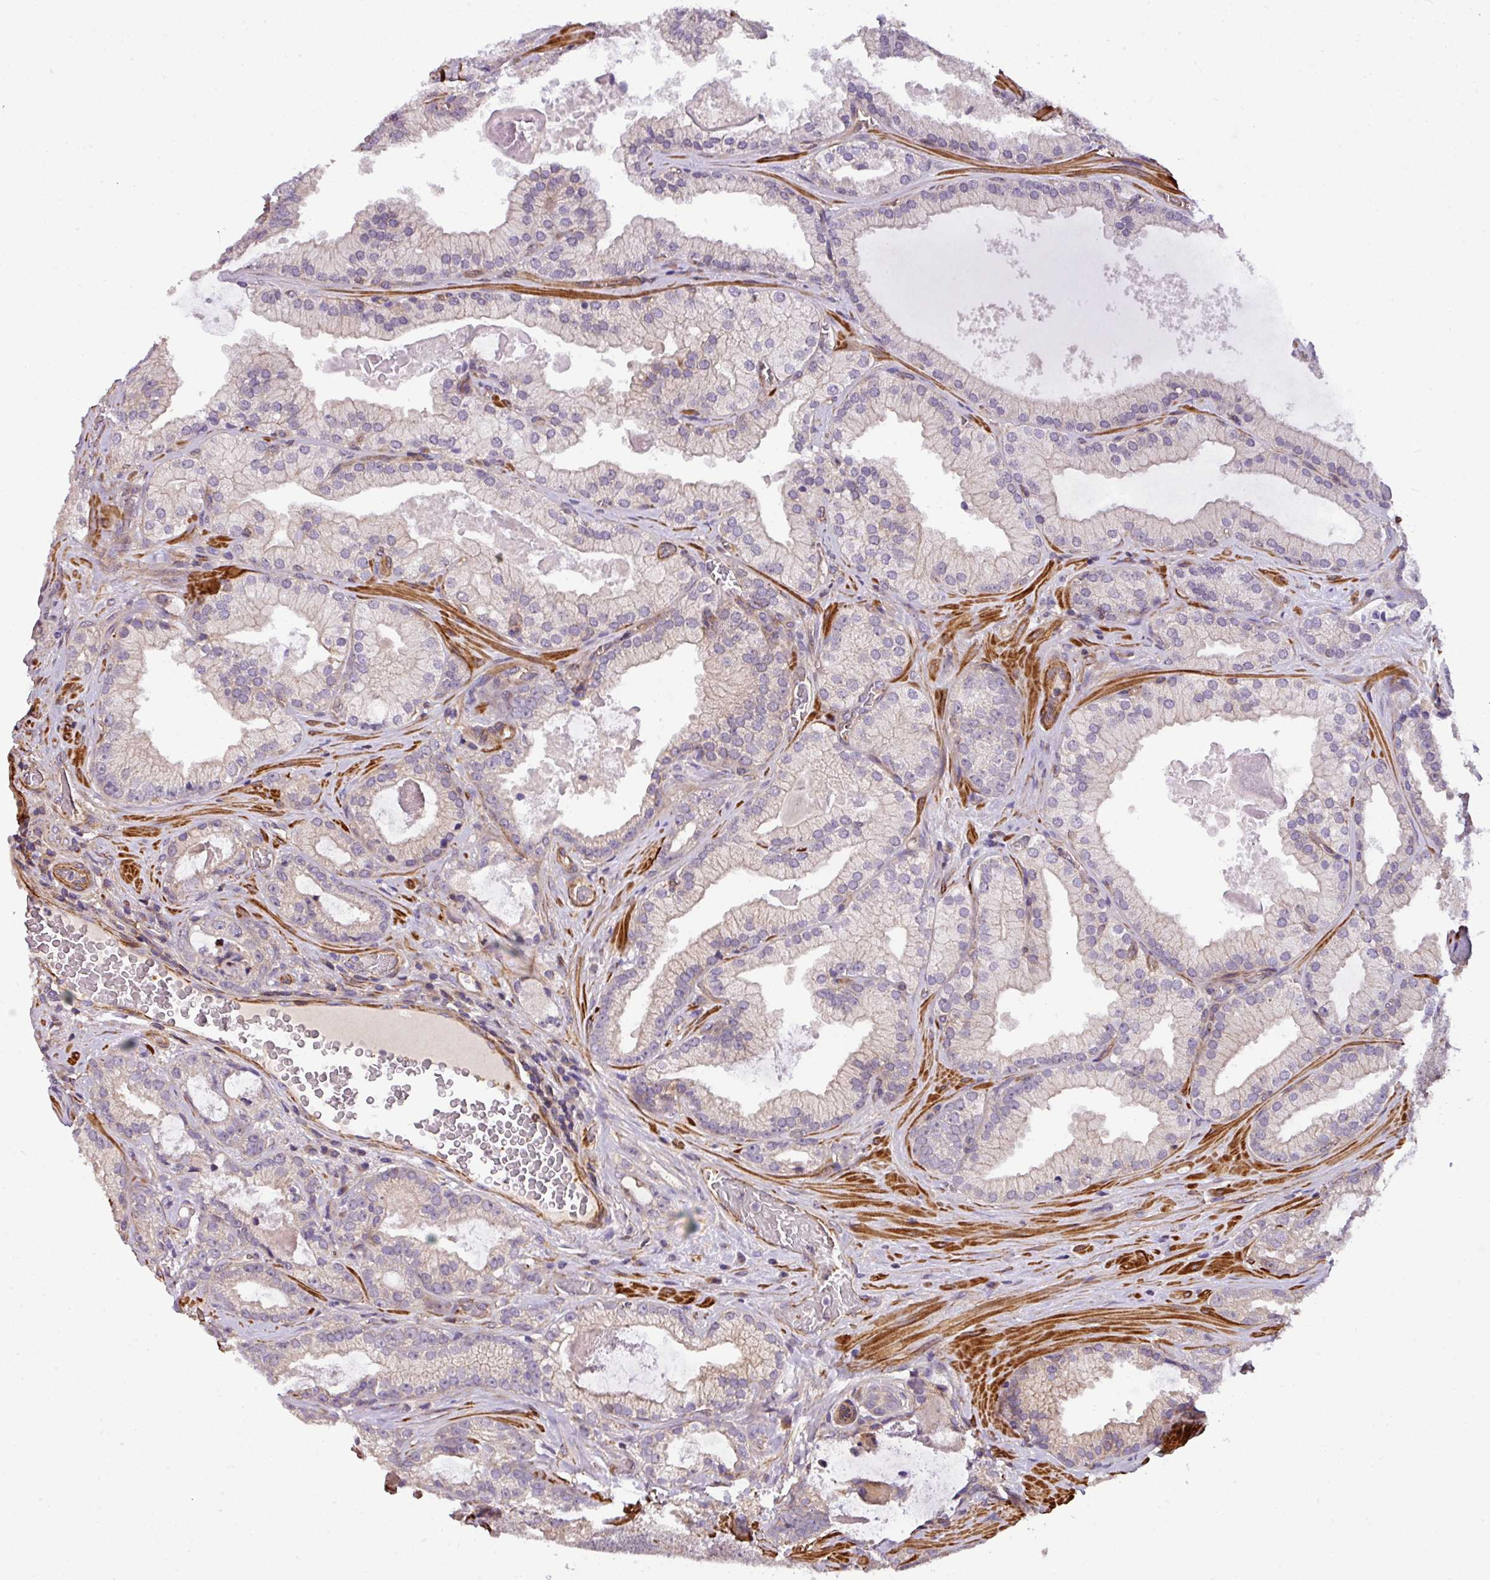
{"staining": {"intensity": "negative", "quantity": "none", "location": "none"}, "tissue": "prostate cancer", "cell_type": "Tumor cells", "image_type": "cancer", "snomed": [{"axis": "morphology", "description": "Adenocarcinoma, High grade"}, {"axis": "topography", "description": "Prostate"}], "caption": "Histopathology image shows no protein staining in tumor cells of prostate cancer (adenocarcinoma (high-grade)) tissue. (Immunohistochemistry (ihc), brightfield microscopy, high magnification).", "gene": "CASS4", "patient": {"sex": "male", "age": 68}}